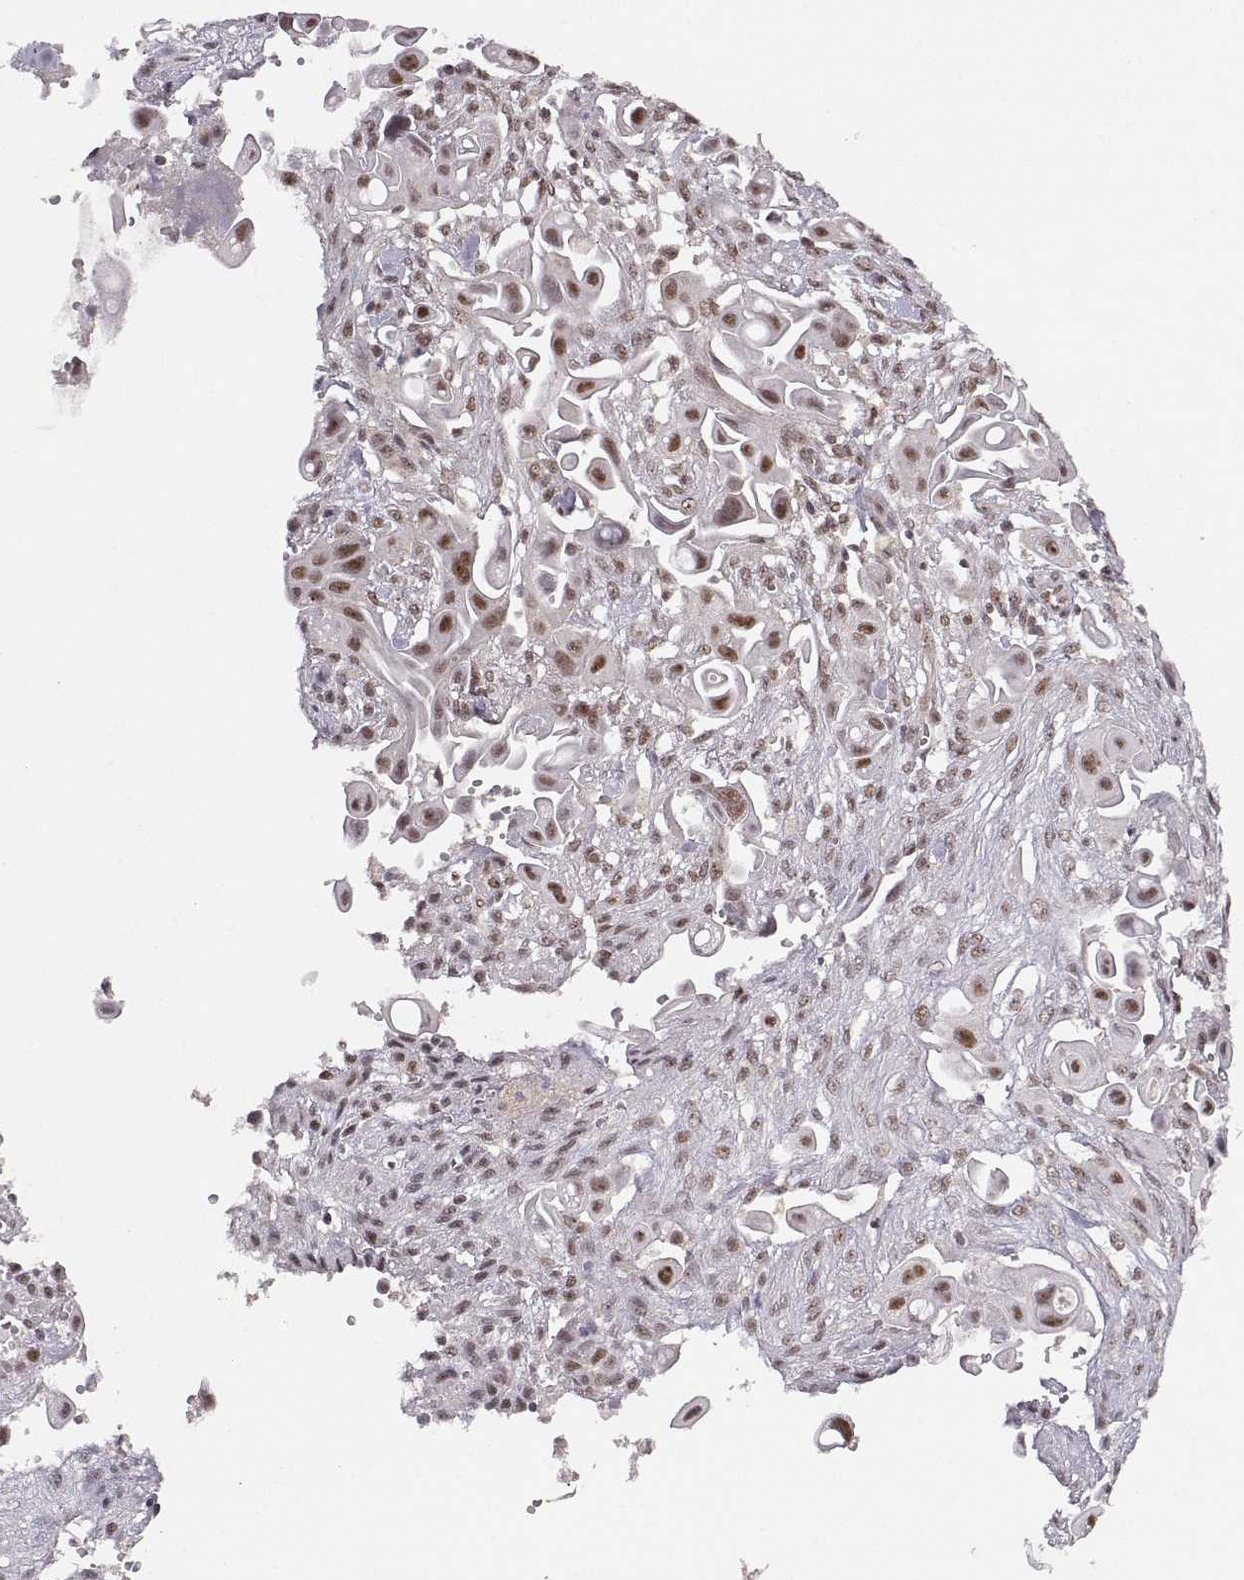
{"staining": {"intensity": "moderate", "quantity": "25%-75%", "location": "nuclear"}, "tissue": "pancreatic cancer", "cell_type": "Tumor cells", "image_type": "cancer", "snomed": [{"axis": "morphology", "description": "Adenocarcinoma, NOS"}, {"axis": "topography", "description": "Pancreas"}], "caption": "Adenocarcinoma (pancreatic) was stained to show a protein in brown. There is medium levels of moderate nuclear expression in approximately 25%-75% of tumor cells. The staining was performed using DAB (3,3'-diaminobenzidine) to visualize the protein expression in brown, while the nuclei were stained in blue with hematoxylin (Magnification: 20x).", "gene": "CSNK2A1", "patient": {"sex": "male", "age": 50}}